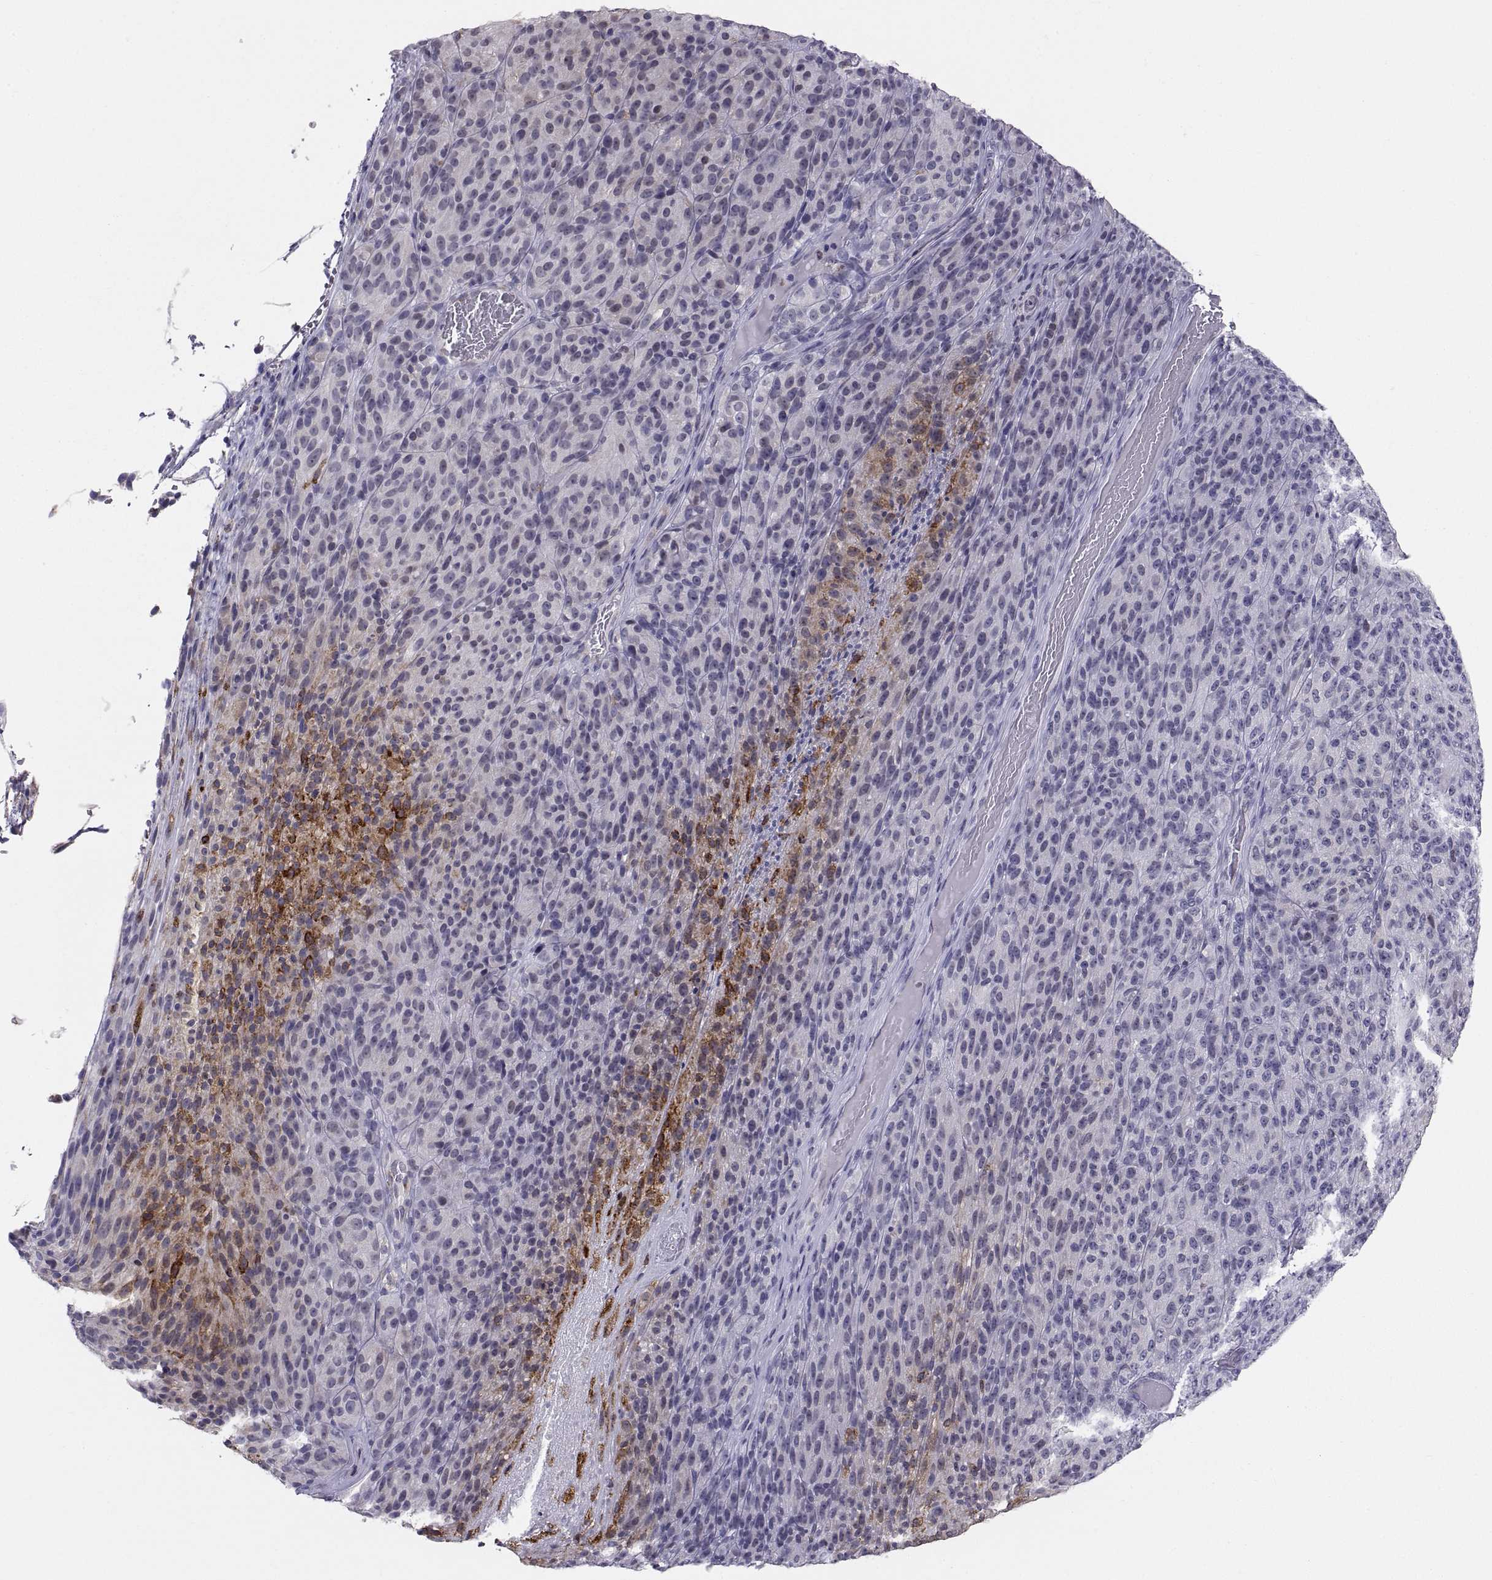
{"staining": {"intensity": "negative", "quantity": "none", "location": "none"}, "tissue": "melanoma", "cell_type": "Tumor cells", "image_type": "cancer", "snomed": [{"axis": "morphology", "description": "Malignant melanoma, Metastatic site"}, {"axis": "topography", "description": "Brain"}], "caption": "Protein analysis of melanoma shows no significant staining in tumor cells.", "gene": "ERO1A", "patient": {"sex": "female", "age": 56}}